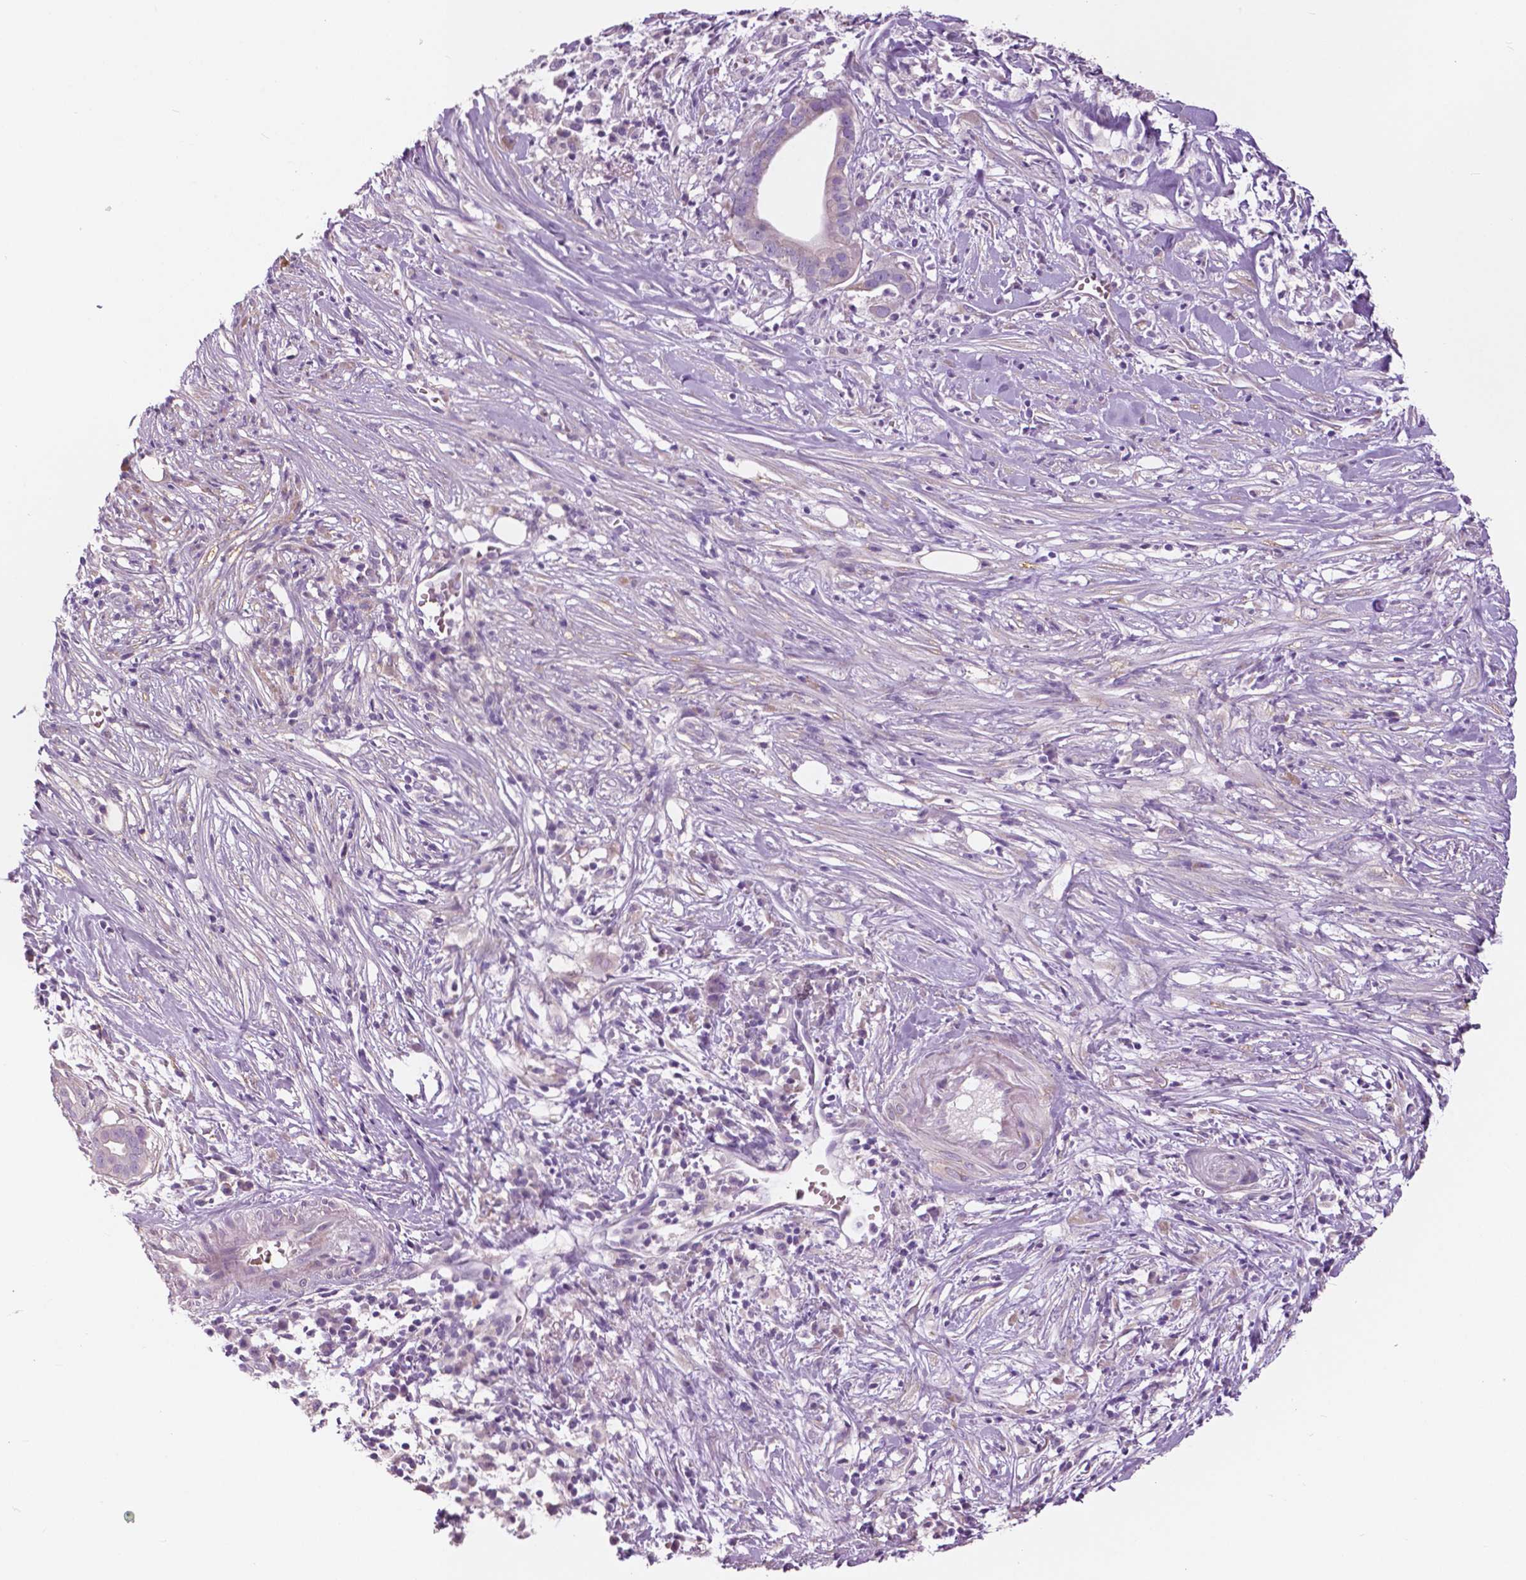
{"staining": {"intensity": "negative", "quantity": "none", "location": "none"}, "tissue": "pancreatic cancer", "cell_type": "Tumor cells", "image_type": "cancer", "snomed": [{"axis": "morphology", "description": "Adenocarcinoma, NOS"}, {"axis": "topography", "description": "Pancreas"}], "caption": "Image shows no protein positivity in tumor cells of pancreatic cancer tissue.", "gene": "SERPINI1", "patient": {"sex": "male", "age": 61}}